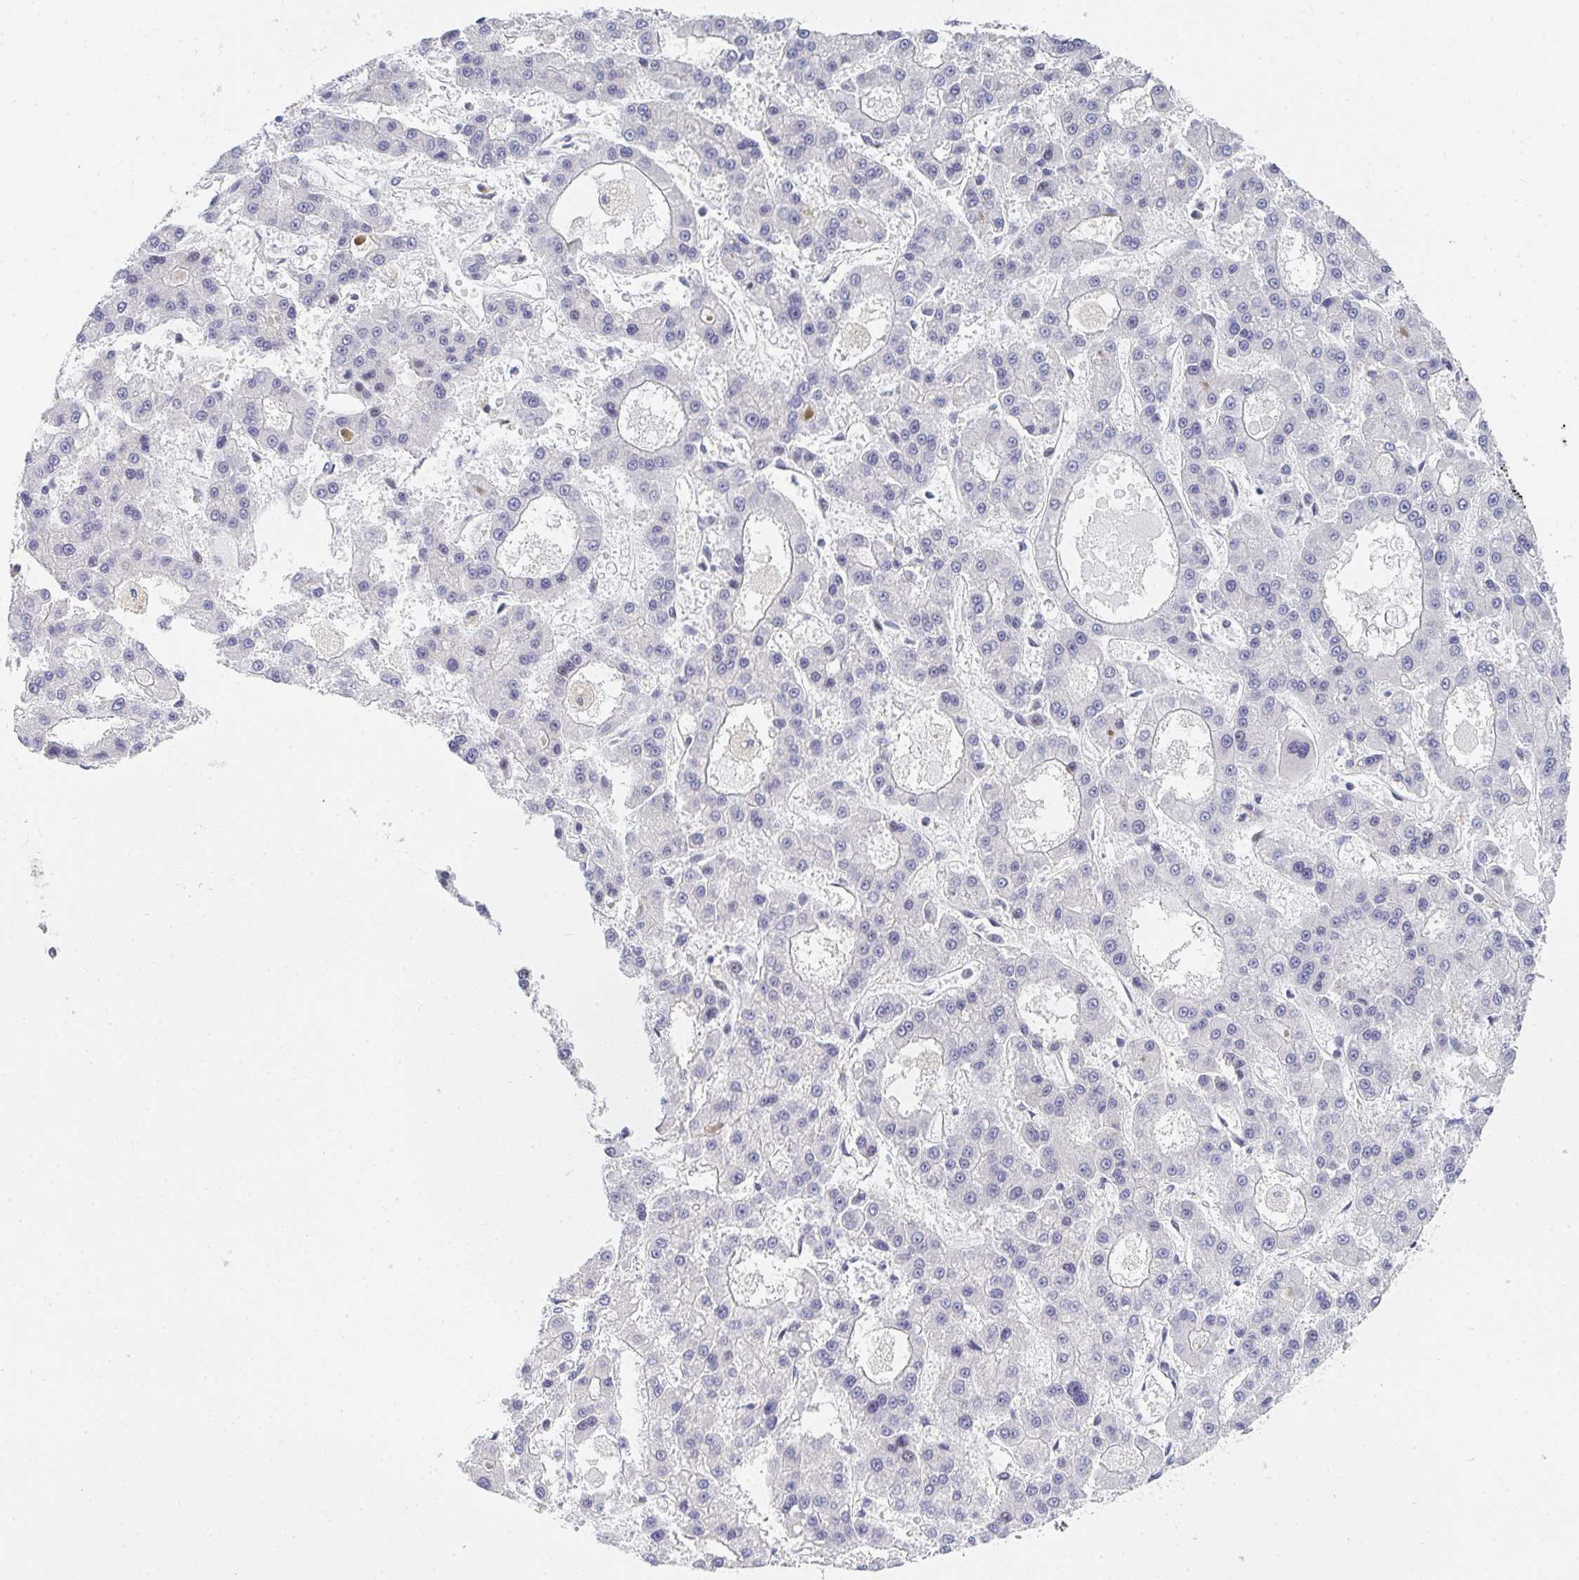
{"staining": {"intensity": "negative", "quantity": "none", "location": "none"}, "tissue": "liver cancer", "cell_type": "Tumor cells", "image_type": "cancer", "snomed": [{"axis": "morphology", "description": "Carcinoma, Hepatocellular, NOS"}, {"axis": "topography", "description": "Liver"}], "caption": "Image shows no significant protein expression in tumor cells of hepatocellular carcinoma (liver).", "gene": "ZIC3", "patient": {"sex": "male", "age": 70}}